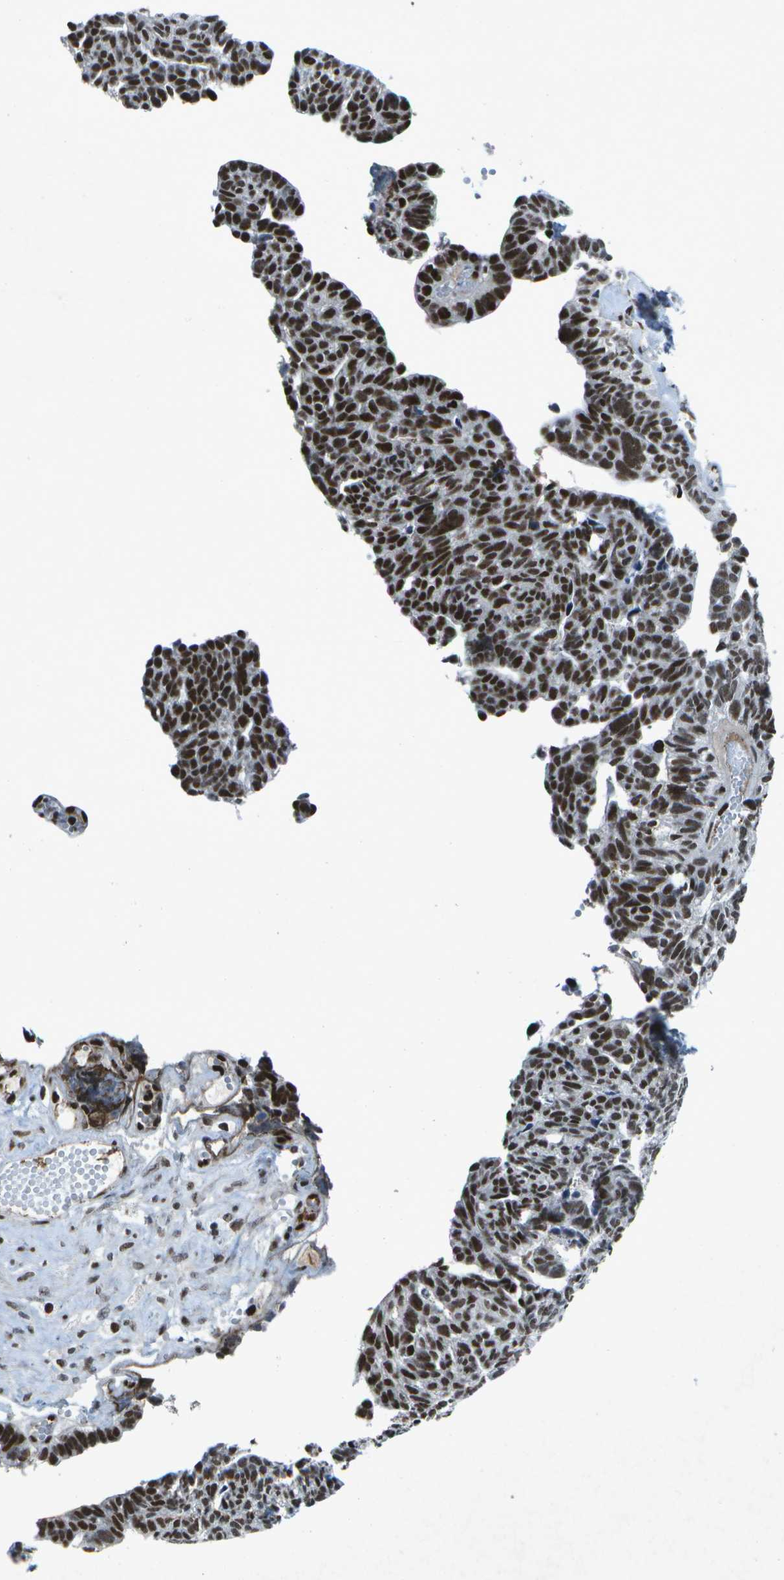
{"staining": {"intensity": "strong", "quantity": ">75%", "location": "nuclear"}, "tissue": "ovarian cancer", "cell_type": "Tumor cells", "image_type": "cancer", "snomed": [{"axis": "morphology", "description": "Cystadenocarcinoma, serous, NOS"}, {"axis": "topography", "description": "Ovary"}], "caption": "Ovarian cancer (serous cystadenocarcinoma) stained with immunohistochemistry (IHC) displays strong nuclear expression in approximately >75% of tumor cells.", "gene": "MTA2", "patient": {"sex": "female", "age": 79}}